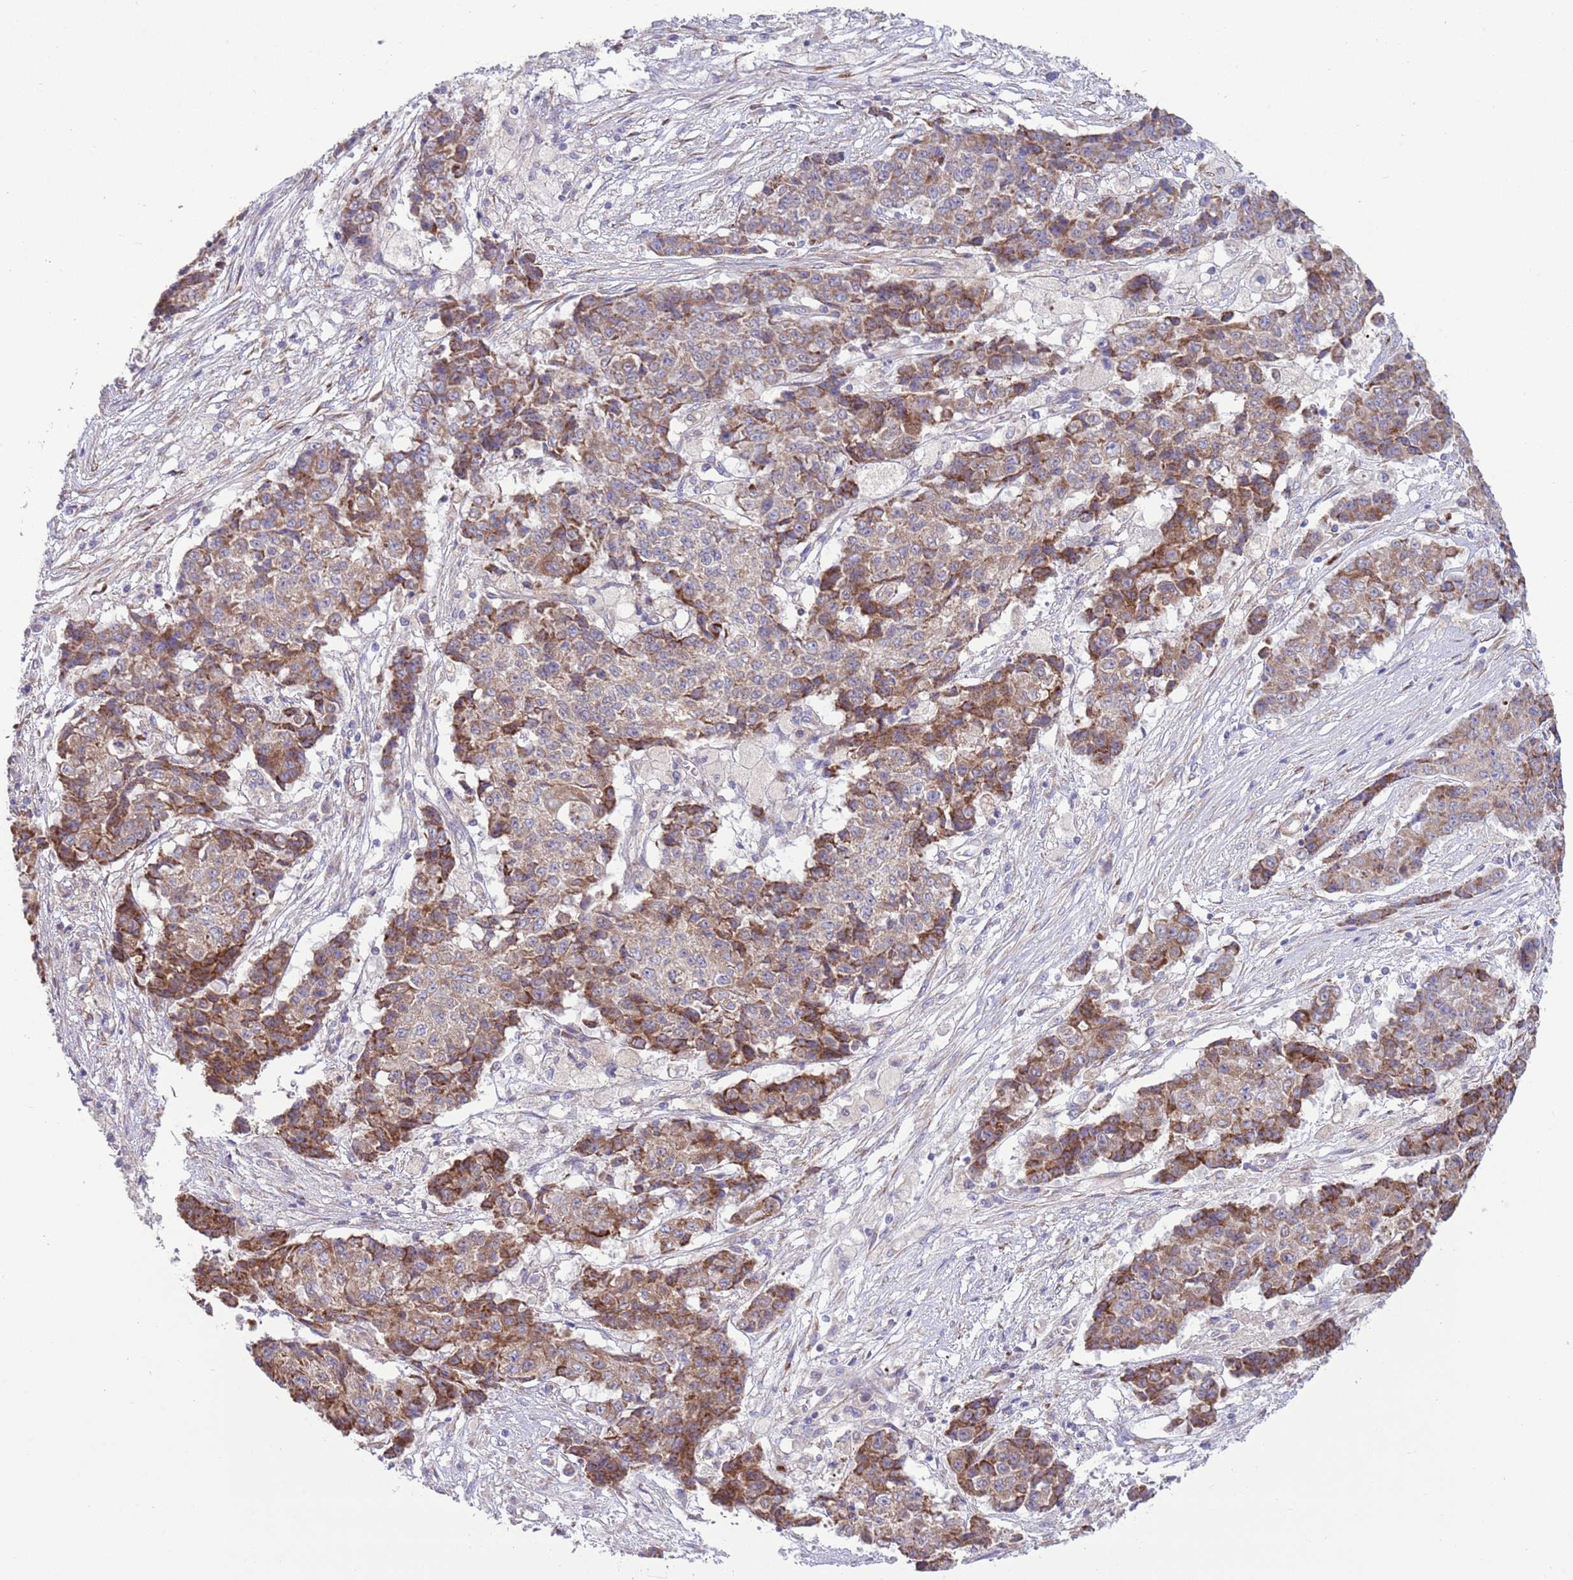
{"staining": {"intensity": "moderate", "quantity": ">75%", "location": "cytoplasmic/membranous"}, "tissue": "ovarian cancer", "cell_type": "Tumor cells", "image_type": "cancer", "snomed": [{"axis": "morphology", "description": "Carcinoma, endometroid"}, {"axis": "topography", "description": "Ovary"}], "caption": "Approximately >75% of tumor cells in human ovarian cancer reveal moderate cytoplasmic/membranous protein expression as visualized by brown immunohistochemical staining.", "gene": "TOMM5", "patient": {"sex": "female", "age": 42}}